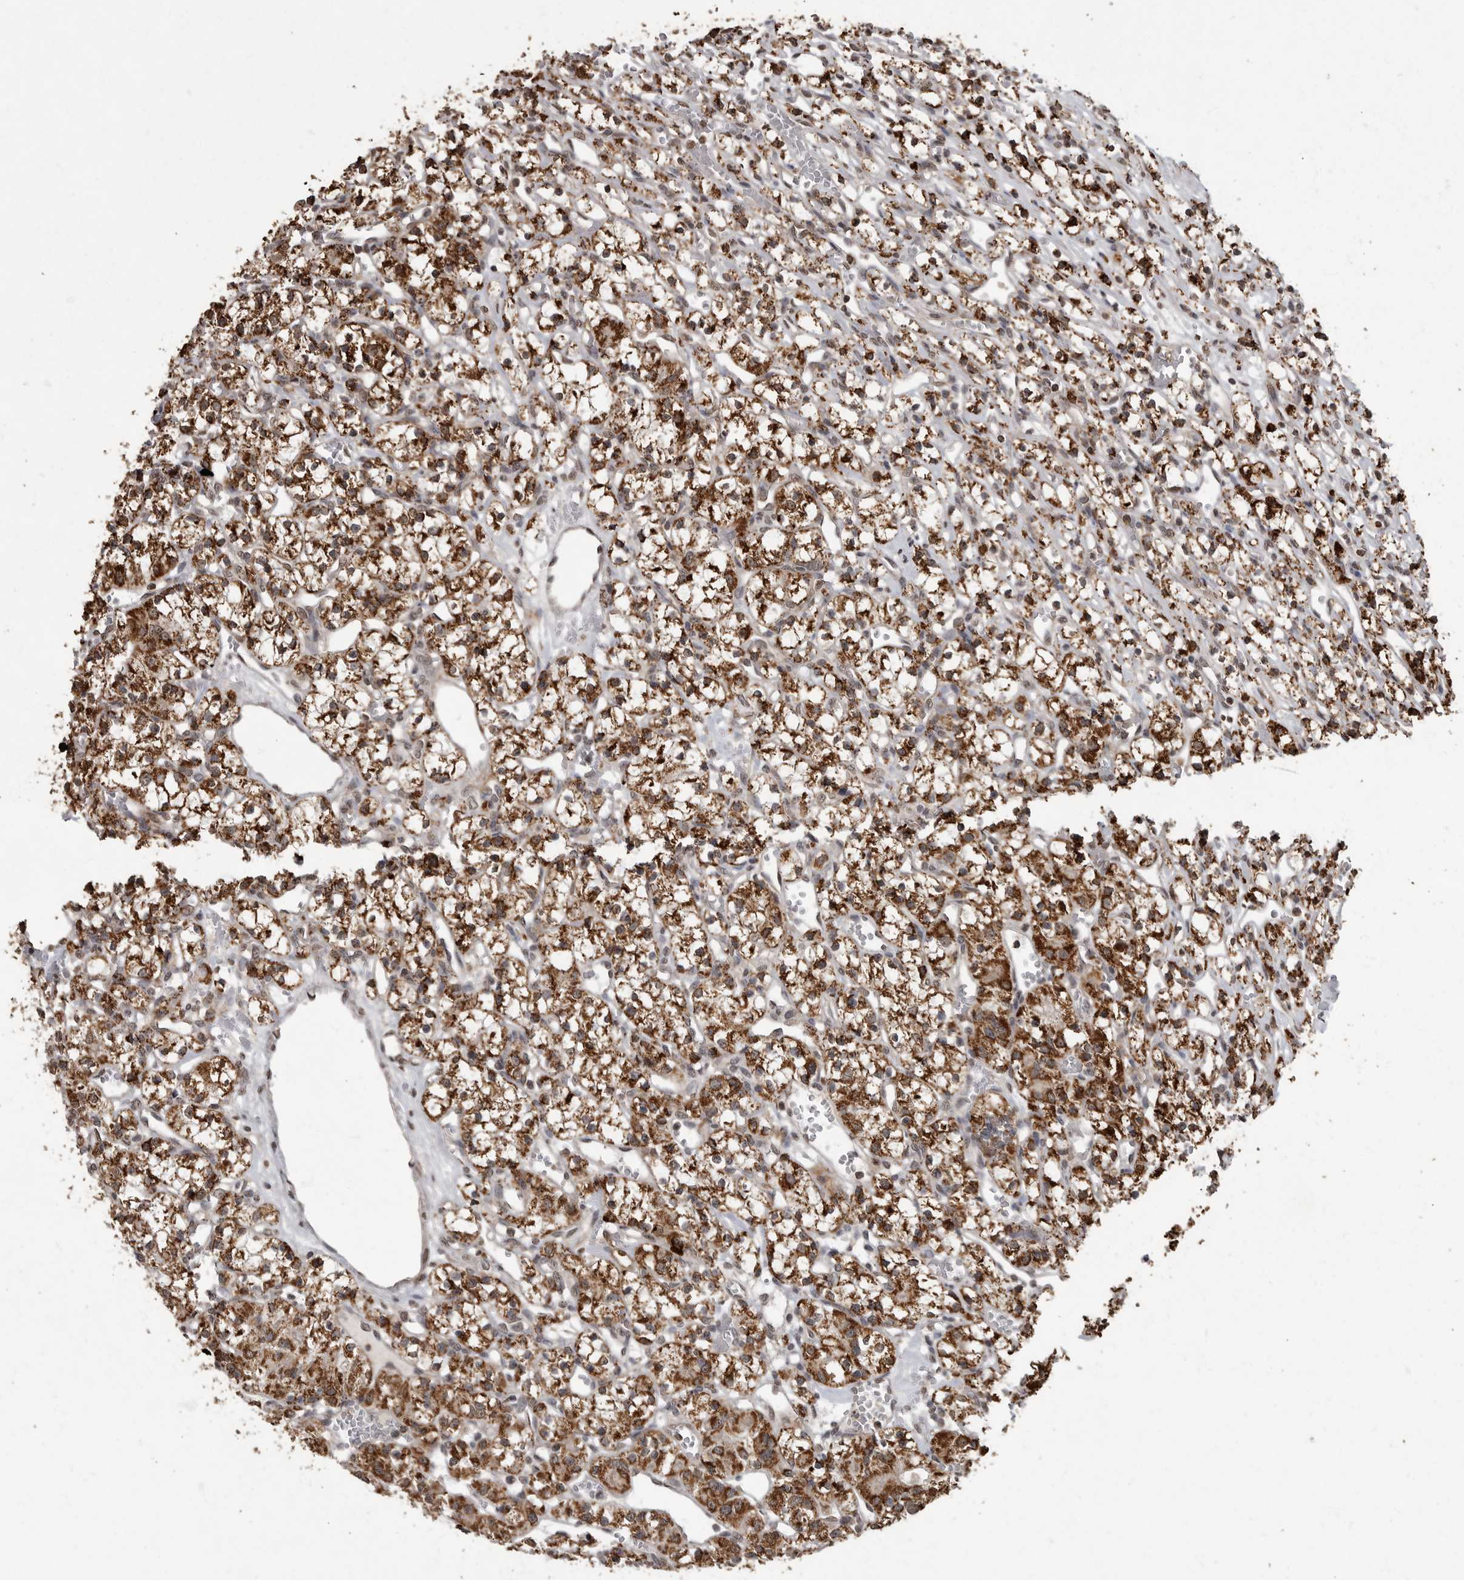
{"staining": {"intensity": "strong", "quantity": ">75%", "location": "cytoplasmic/membranous"}, "tissue": "renal cancer", "cell_type": "Tumor cells", "image_type": "cancer", "snomed": [{"axis": "morphology", "description": "Adenocarcinoma, NOS"}, {"axis": "topography", "description": "Kidney"}], "caption": "Strong cytoplasmic/membranous staining for a protein is appreciated in approximately >75% of tumor cells of adenocarcinoma (renal) using immunohistochemistry (IHC).", "gene": "MAFG", "patient": {"sex": "female", "age": 59}}